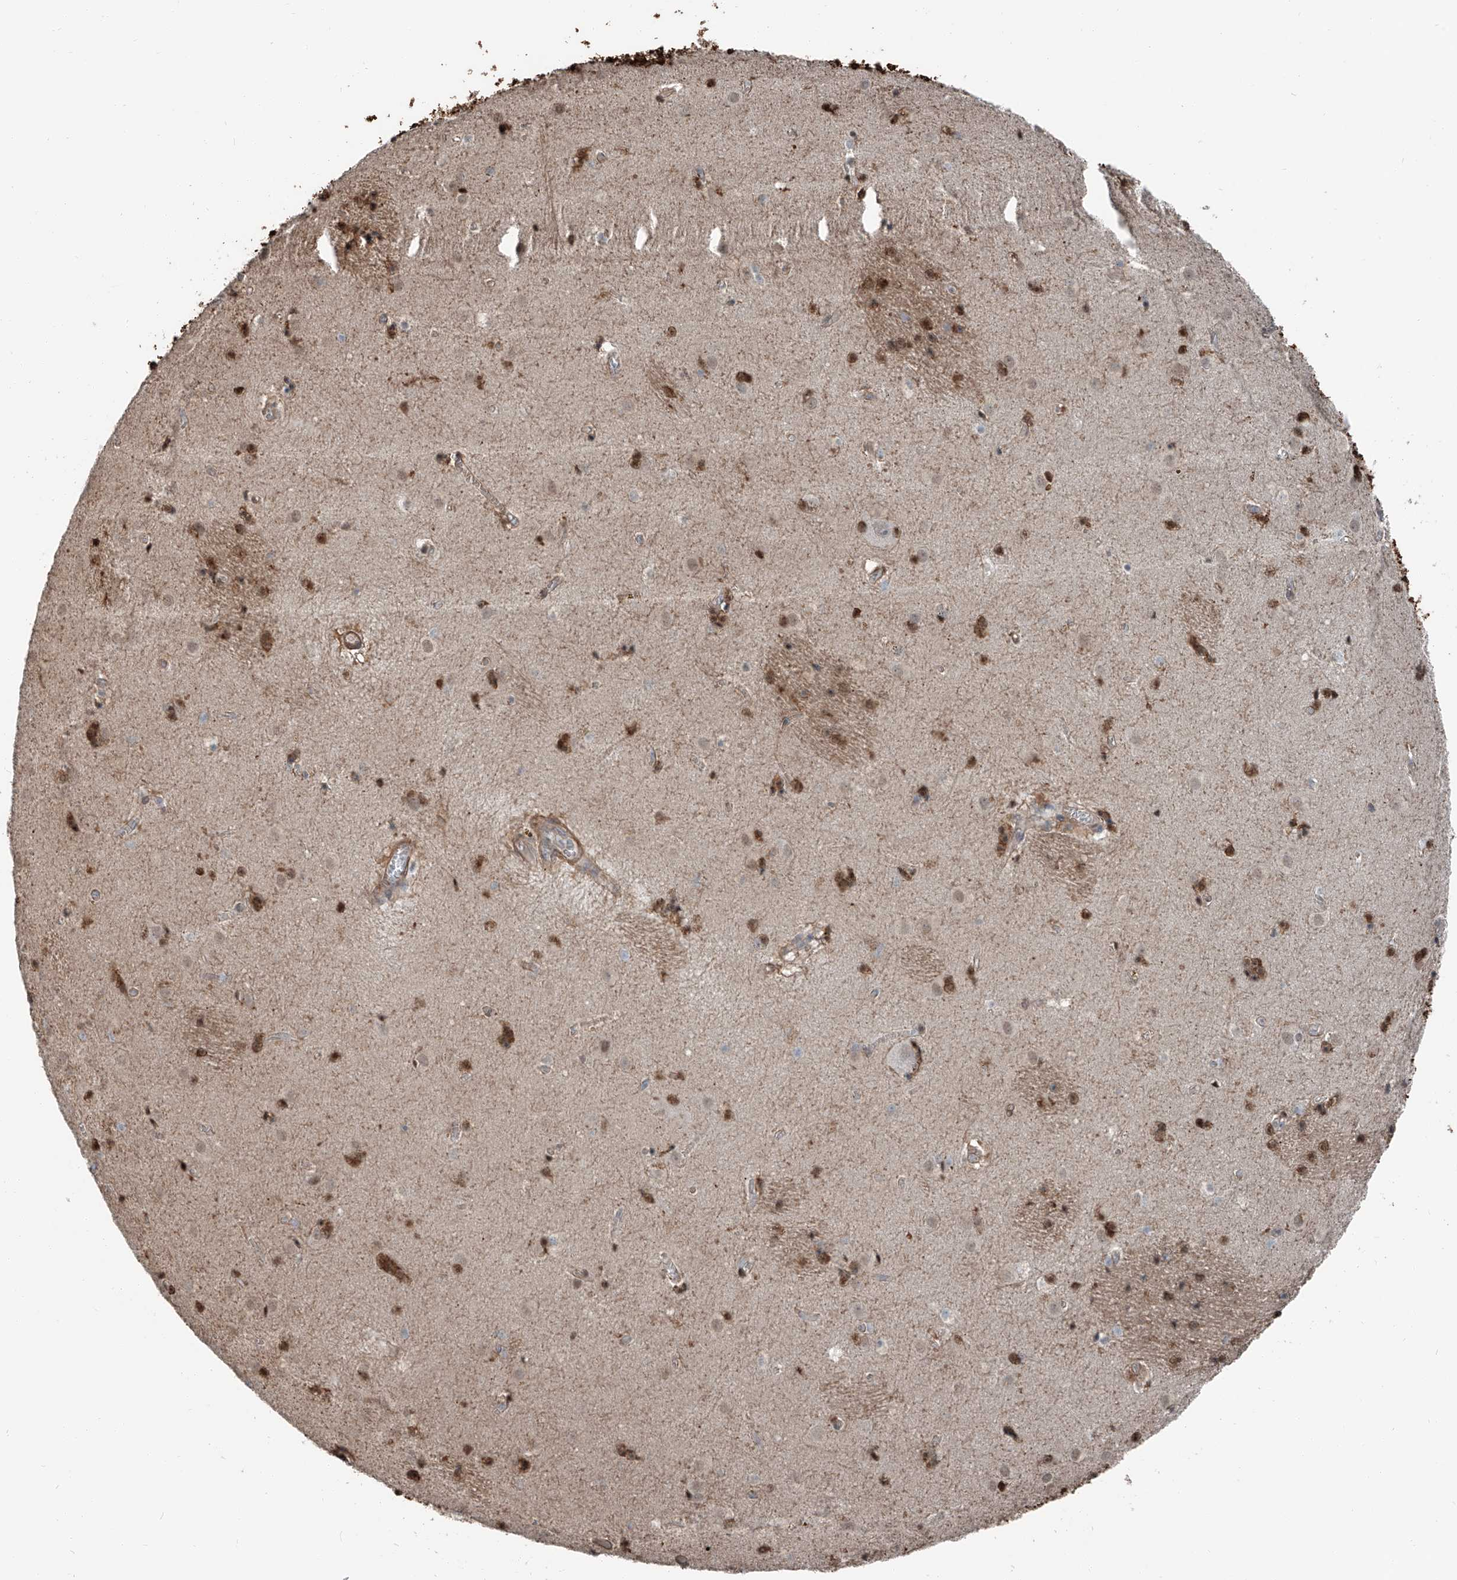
{"staining": {"intensity": "strong", "quantity": "25%-75%", "location": "cytoplasmic/membranous,nuclear"}, "tissue": "caudate", "cell_type": "Glial cells", "image_type": "normal", "snomed": [{"axis": "morphology", "description": "Normal tissue, NOS"}, {"axis": "topography", "description": "Lateral ventricle wall"}], "caption": "This micrograph shows immunohistochemistry staining of normal human caudate, with high strong cytoplasmic/membranous,nuclear staining in about 25%-75% of glial cells.", "gene": "HSPA6", "patient": {"sex": "male", "age": 70}}